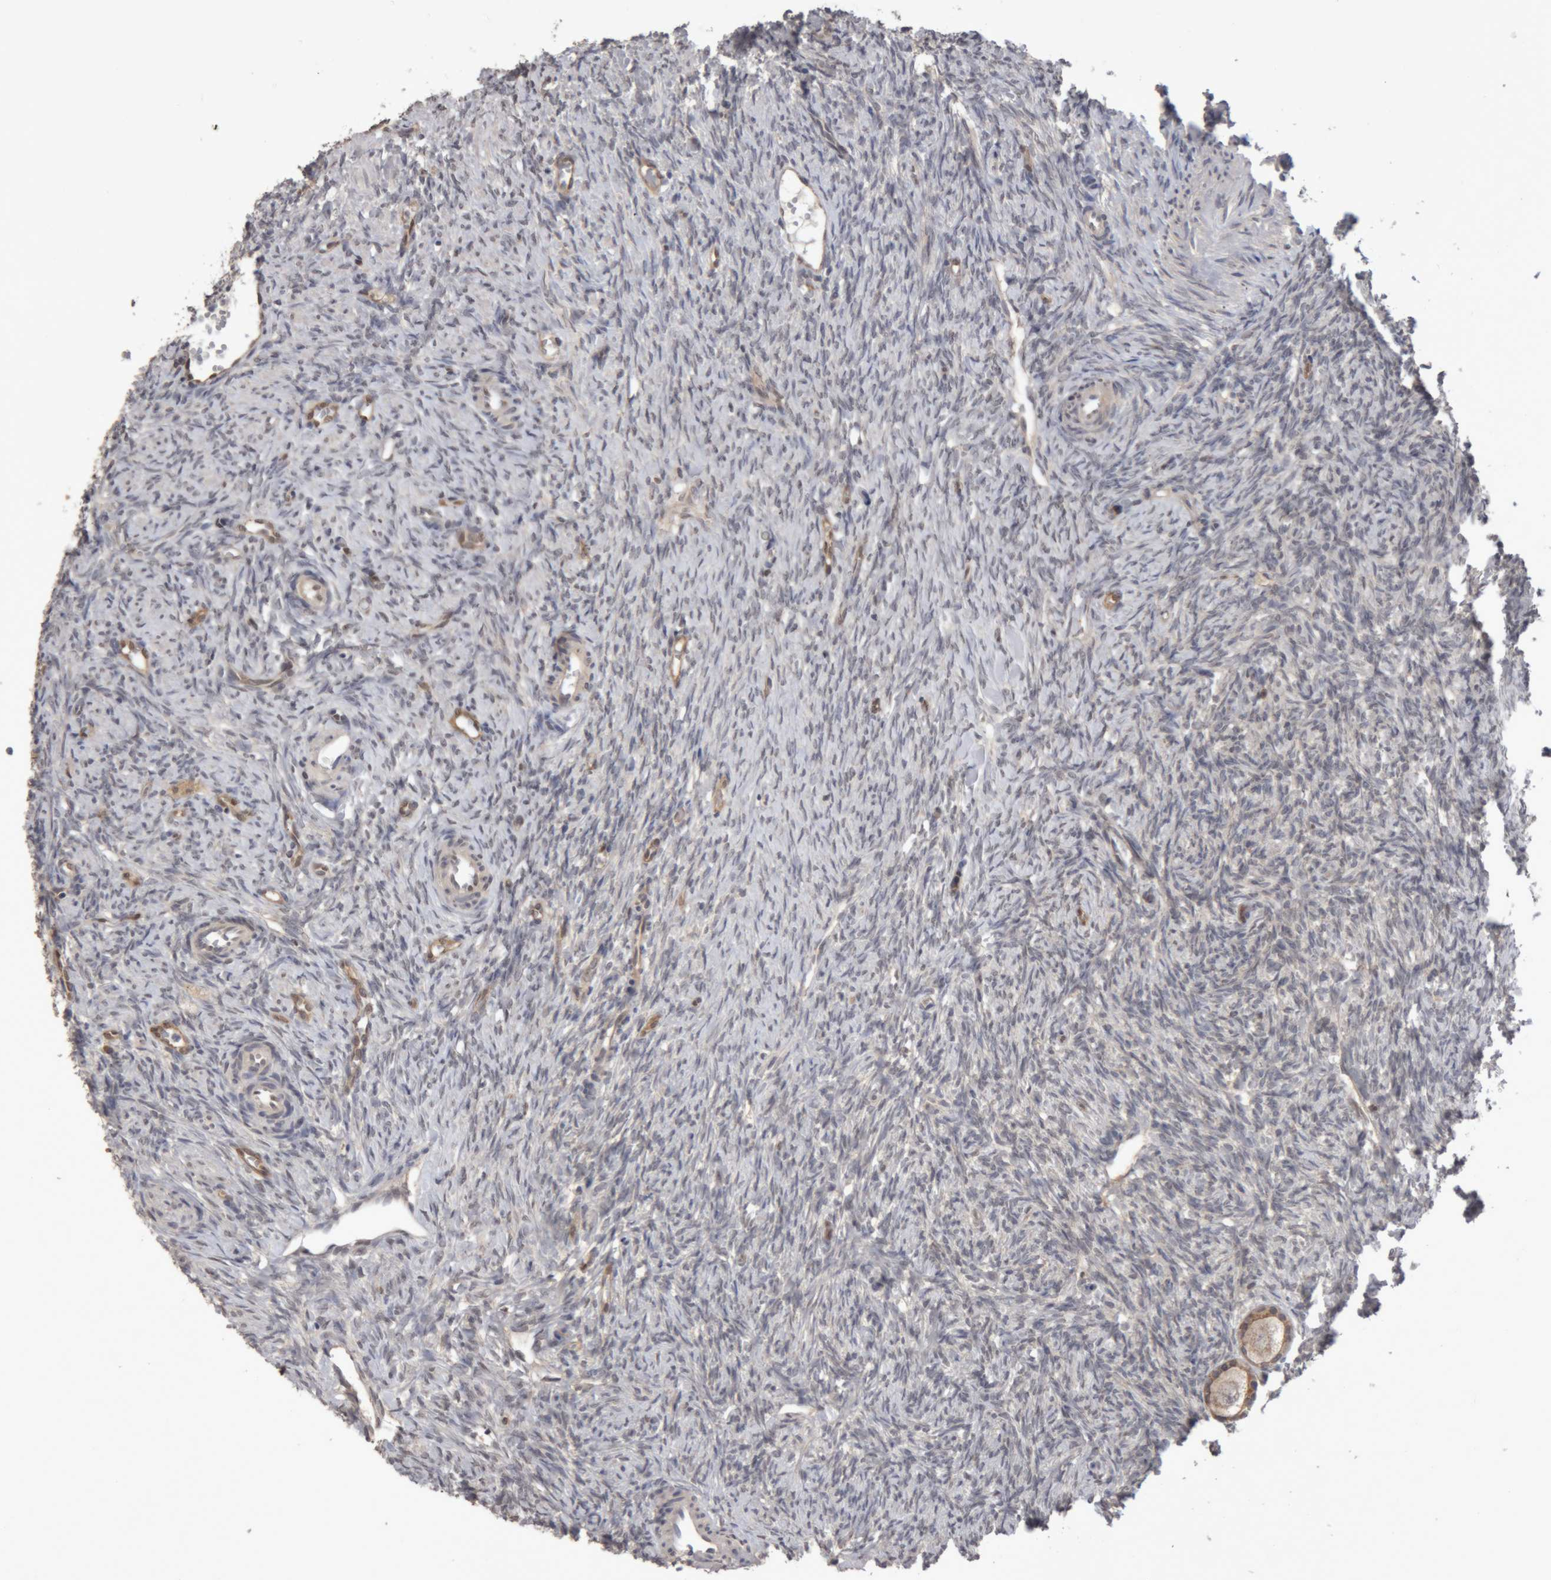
{"staining": {"intensity": "moderate", "quantity": ">75%", "location": "cytoplasmic/membranous"}, "tissue": "ovary", "cell_type": "Follicle cells", "image_type": "normal", "snomed": [{"axis": "morphology", "description": "Normal tissue, NOS"}, {"axis": "topography", "description": "Ovary"}], "caption": "DAB (3,3'-diaminobenzidine) immunohistochemical staining of unremarkable ovary reveals moderate cytoplasmic/membranous protein expression in about >75% of follicle cells.", "gene": "NFATC2", "patient": {"sex": "female", "age": 41}}